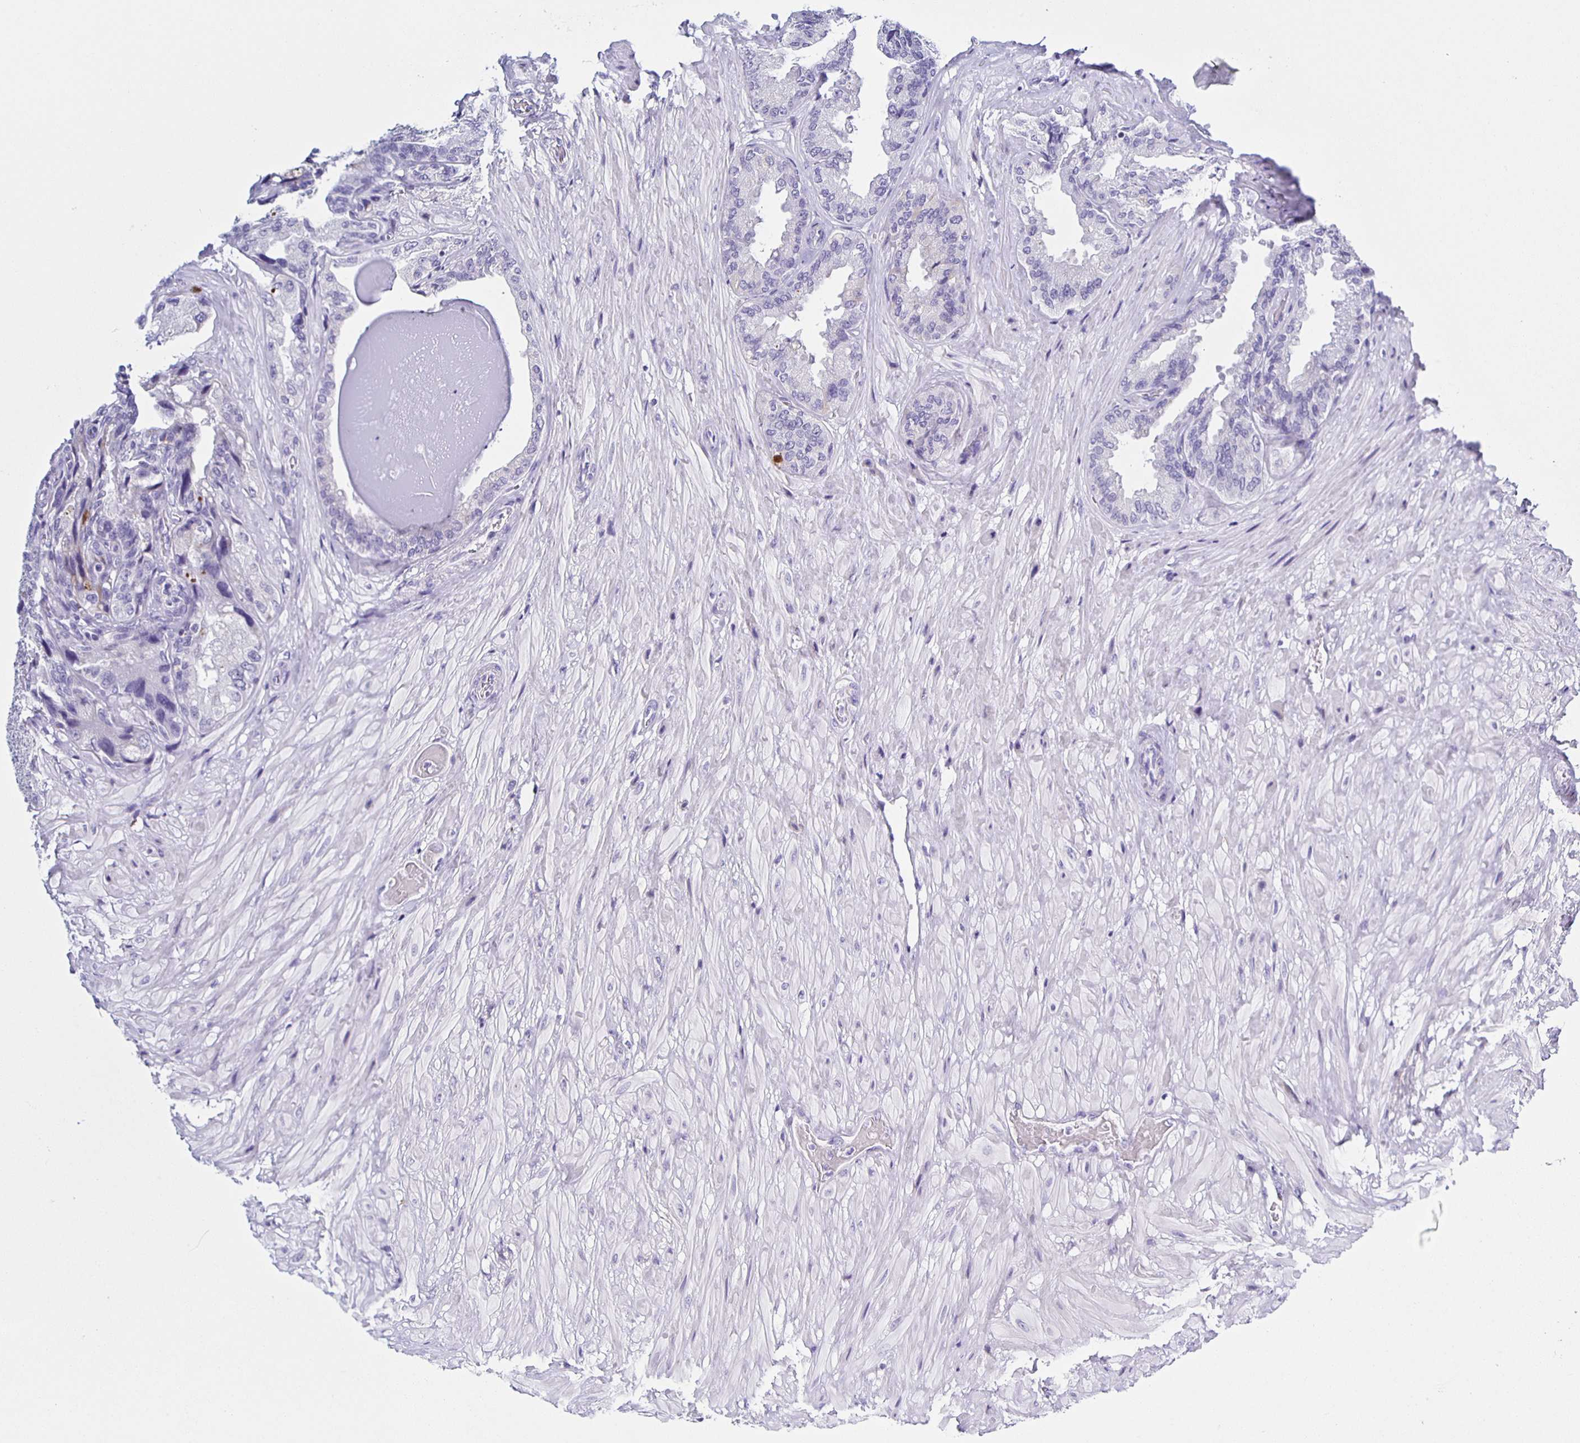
{"staining": {"intensity": "negative", "quantity": "none", "location": "none"}, "tissue": "seminal vesicle", "cell_type": "Glandular cells", "image_type": "normal", "snomed": [{"axis": "morphology", "description": "Normal tissue, NOS"}, {"axis": "topography", "description": "Seminal veicle"}], "caption": "Glandular cells show no significant staining in benign seminal vesicle. (Immunohistochemistry (ihc), brightfield microscopy, high magnification).", "gene": "AQP6", "patient": {"sex": "male", "age": 68}}